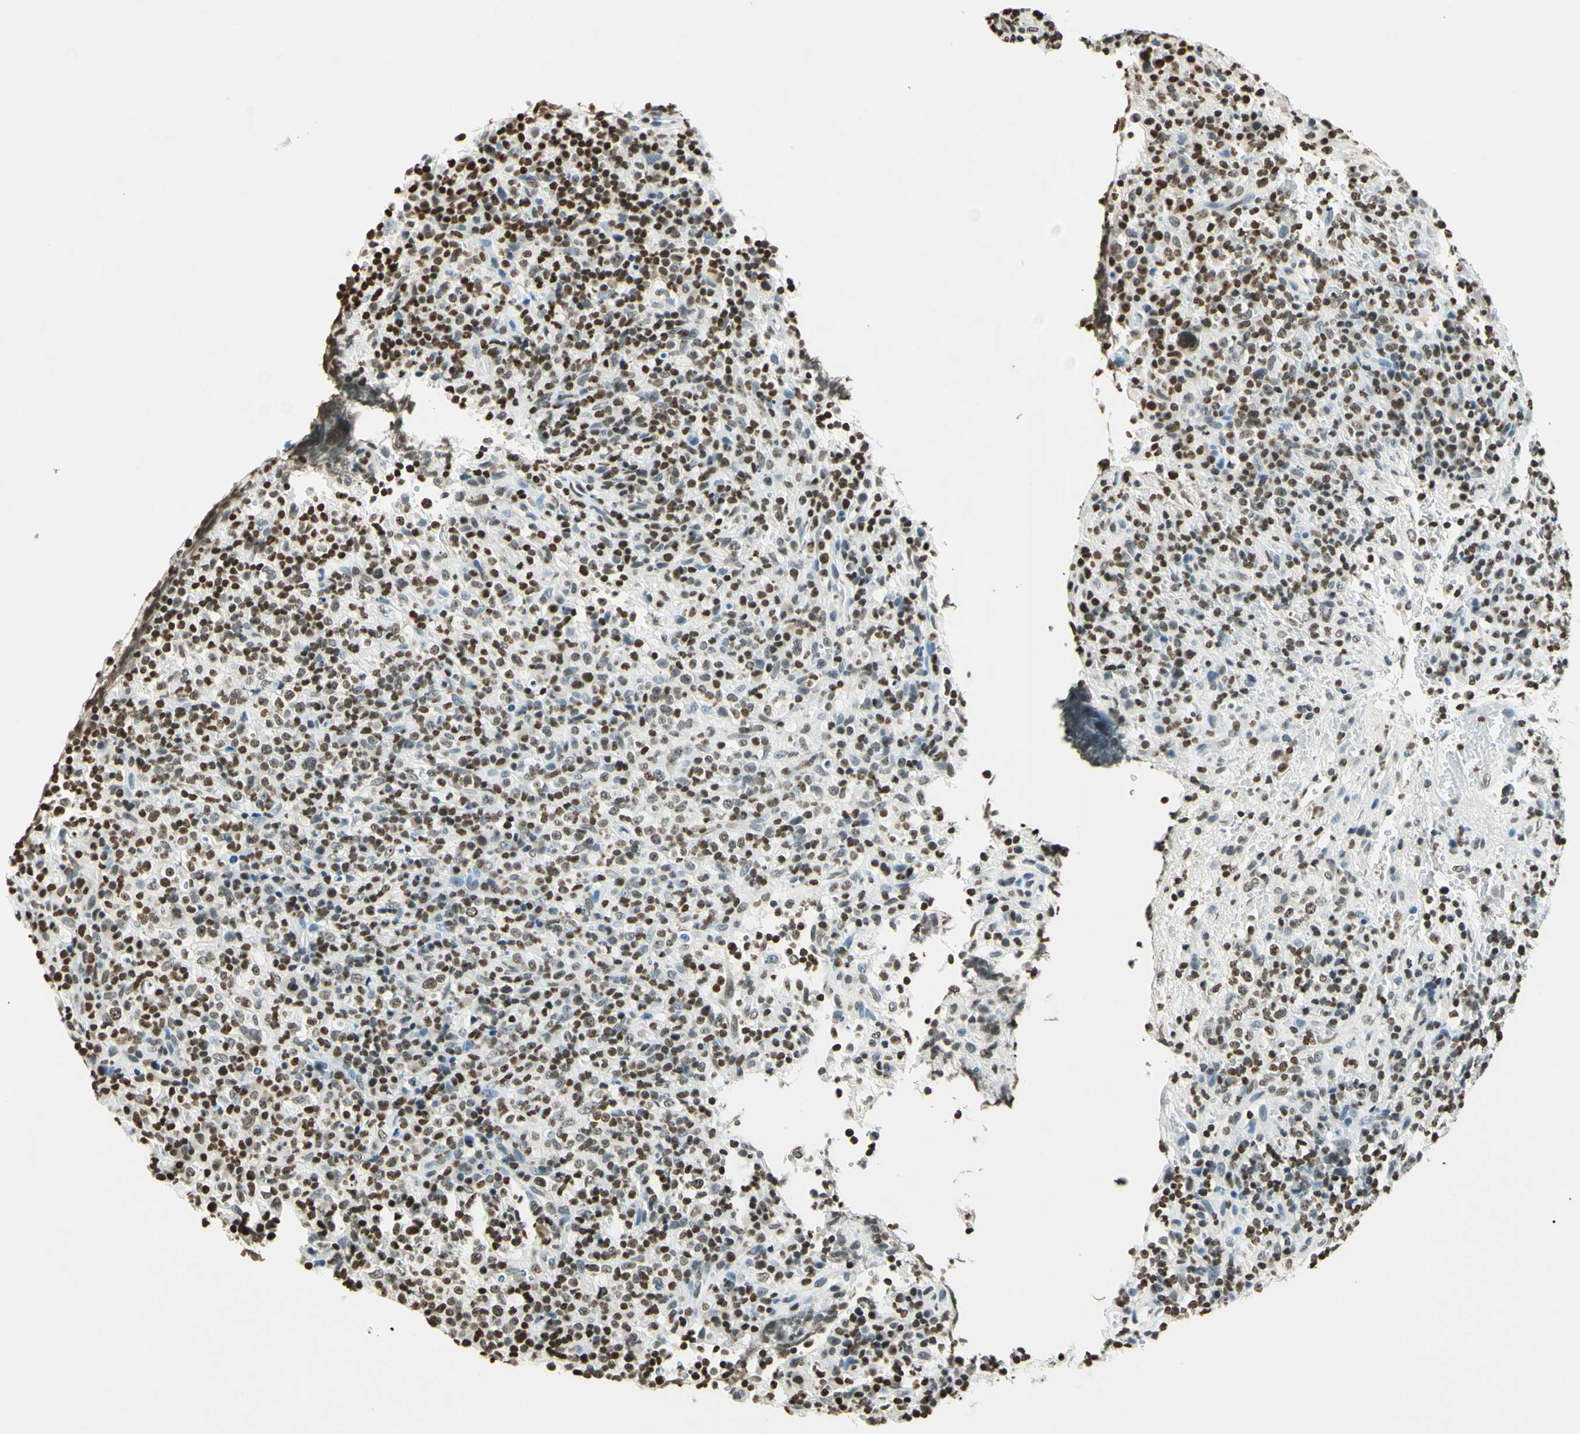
{"staining": {"intensity": "moderate", "quantity": "25%-75%", "location": "cytoplasmic/membranous,nuclear"}, "tissue": "lymphoma", "cell_type": "Tumor cells", "image_type": "cancer", "snomed": [{"axis": "morphology", "description": "Malignant lymphoma, non-Hodgkin's type, High grade"}, {"axis": "topography", "description": "Lymph node"}], "caption": "This micrograph shows immunohistochemistry (IHC) staining of human lymphoma, with medium moderate cytoplasmic/membranous and nuclear staining in approximately 25%-75% of tumor cells.", "gene": "MSH2", "patient": {"sex": "female", "age": 76}}